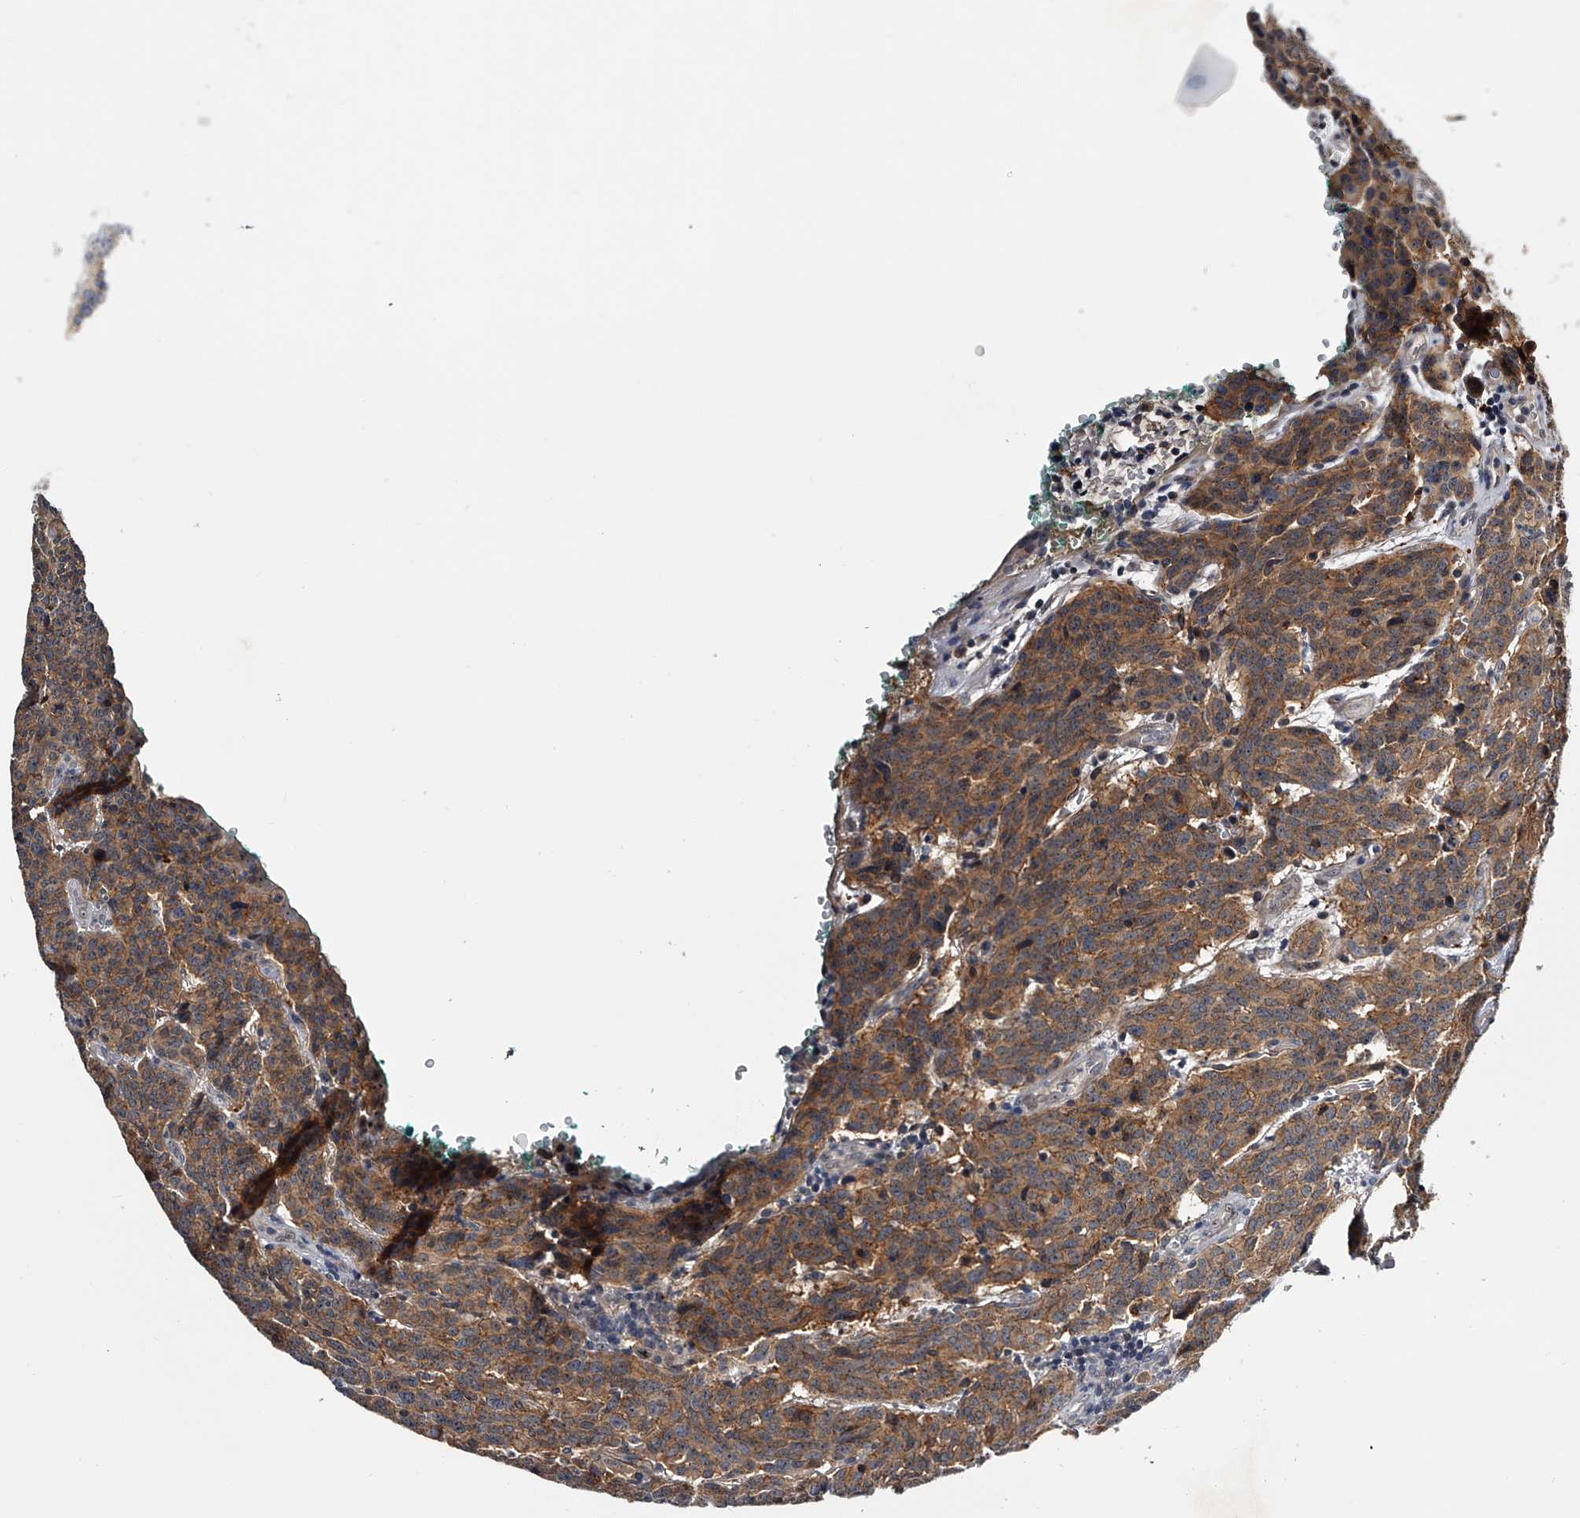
{"staining": {"intensity": "moderate", "quantity": ">75%", "location": "cytoplasmic/membranous"}, "tissue": "carcinoid", "cell_type": "Tumor cells", "image_type": "cancer", "snomed": [{"axis": "morphology", "description": "Carcinoid, malignant, NOS"}, {"axis": "topography", "description": "Lung"}], "caption": "Carcinoid tissue exhibits moderate cytoplasmic/membranous staining in about >75% of tumor cells", "gene": "MDN1", "patient": {"sex": "female", "age": 46}}